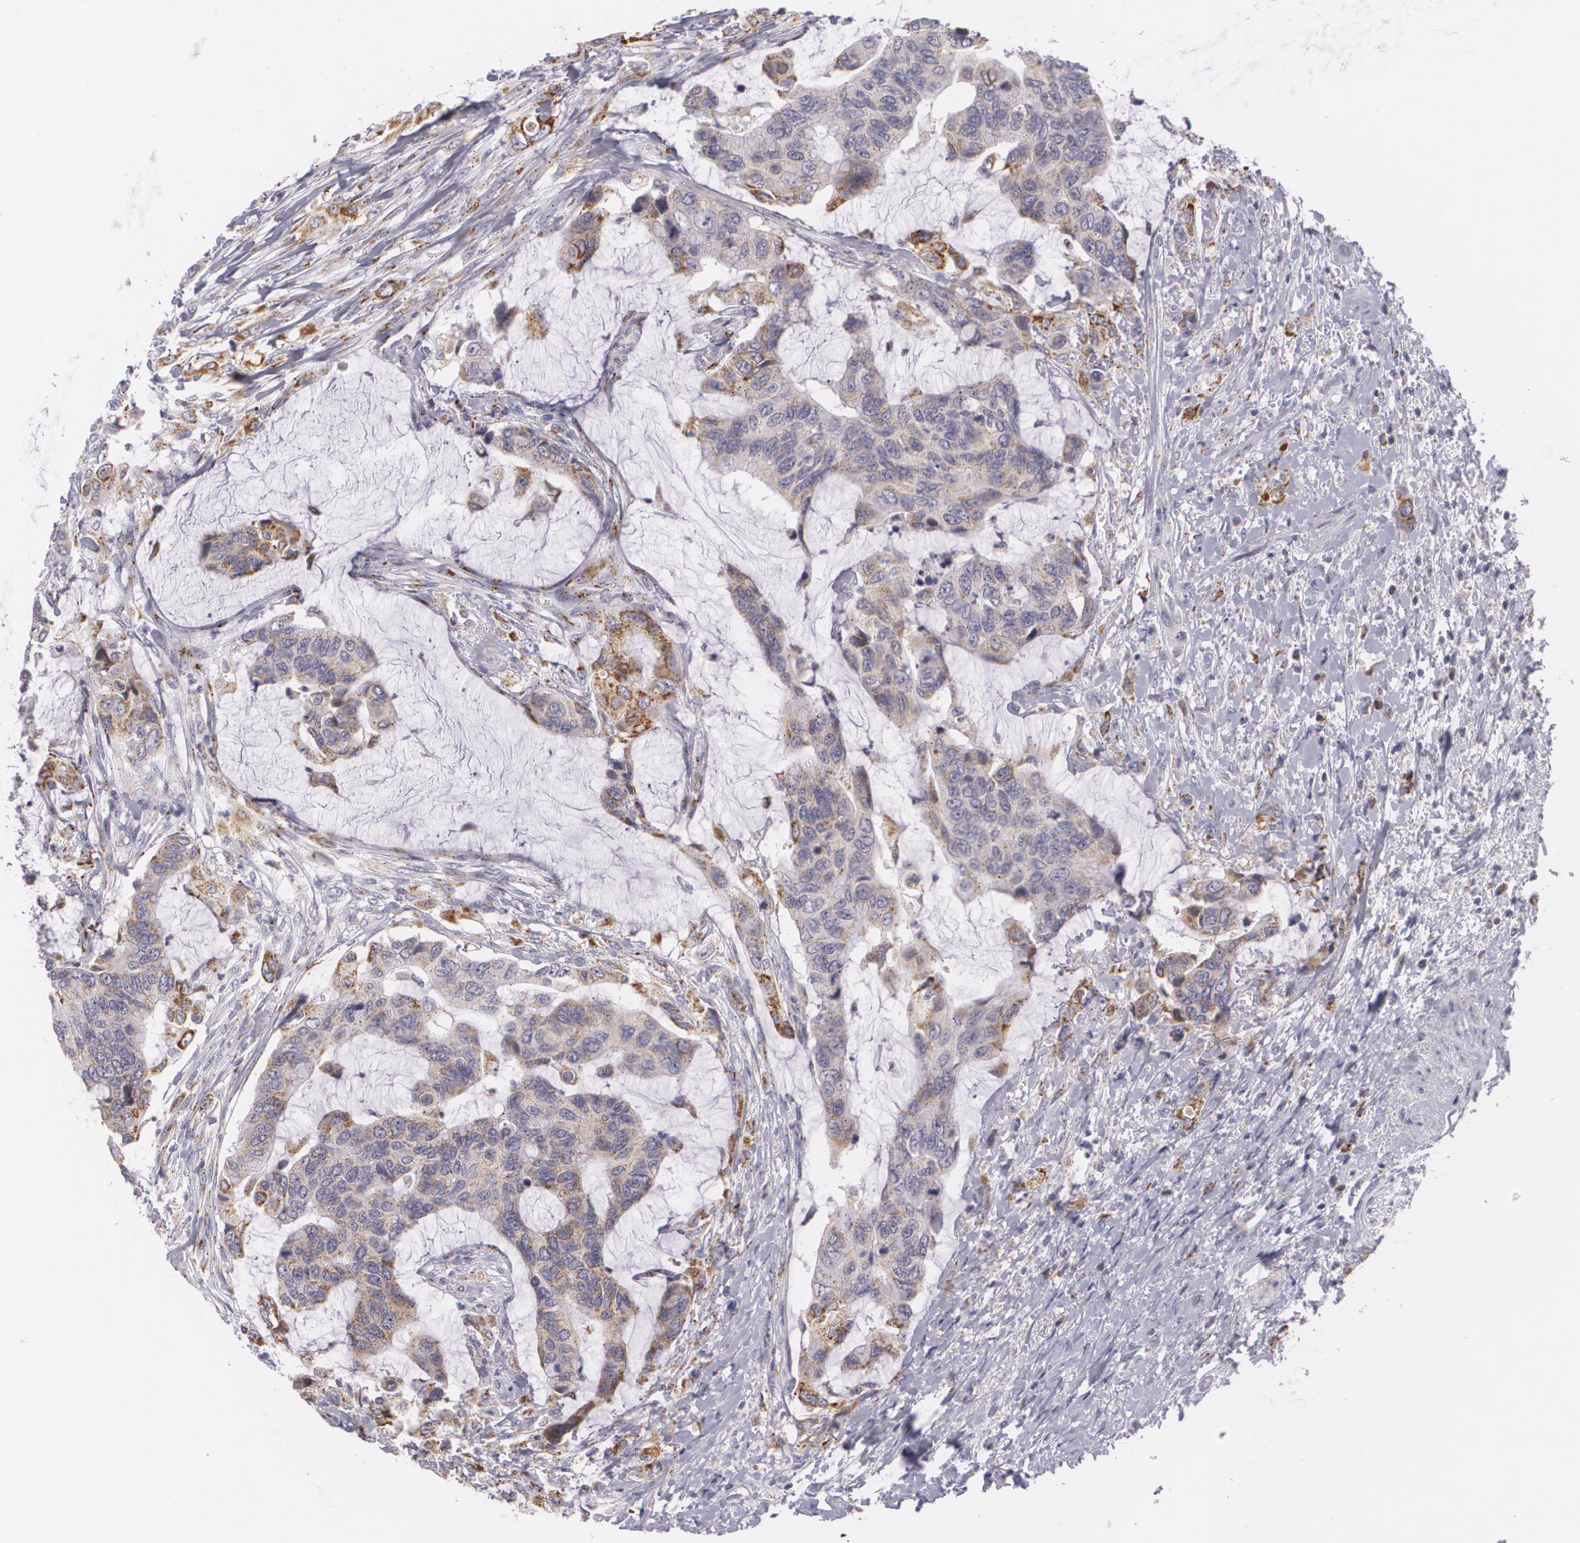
{"staining": {"intensity": "moderate", "quantity": "<25%", "location": "cytoplasmic/membranous"}, "tissue": "colorectal cancer", "cell_type": "Tumor cells", "image_type": "cancer", "snomed": [{"axis": "morphology", "description": "Adenocarcinoma, NOS"}, {"axis": "topography", "description": "Rectum"}], "caption": "An immunohistochemistry histopathology image of tumor tissue is shown. Protein staining in brown labels moderate cytoplasmic/membranous positivity in adenocarcinoma (colorectal) within tumor cells.", "gene": "CILK1", "patient": {"sex": "female", "age": 59}}